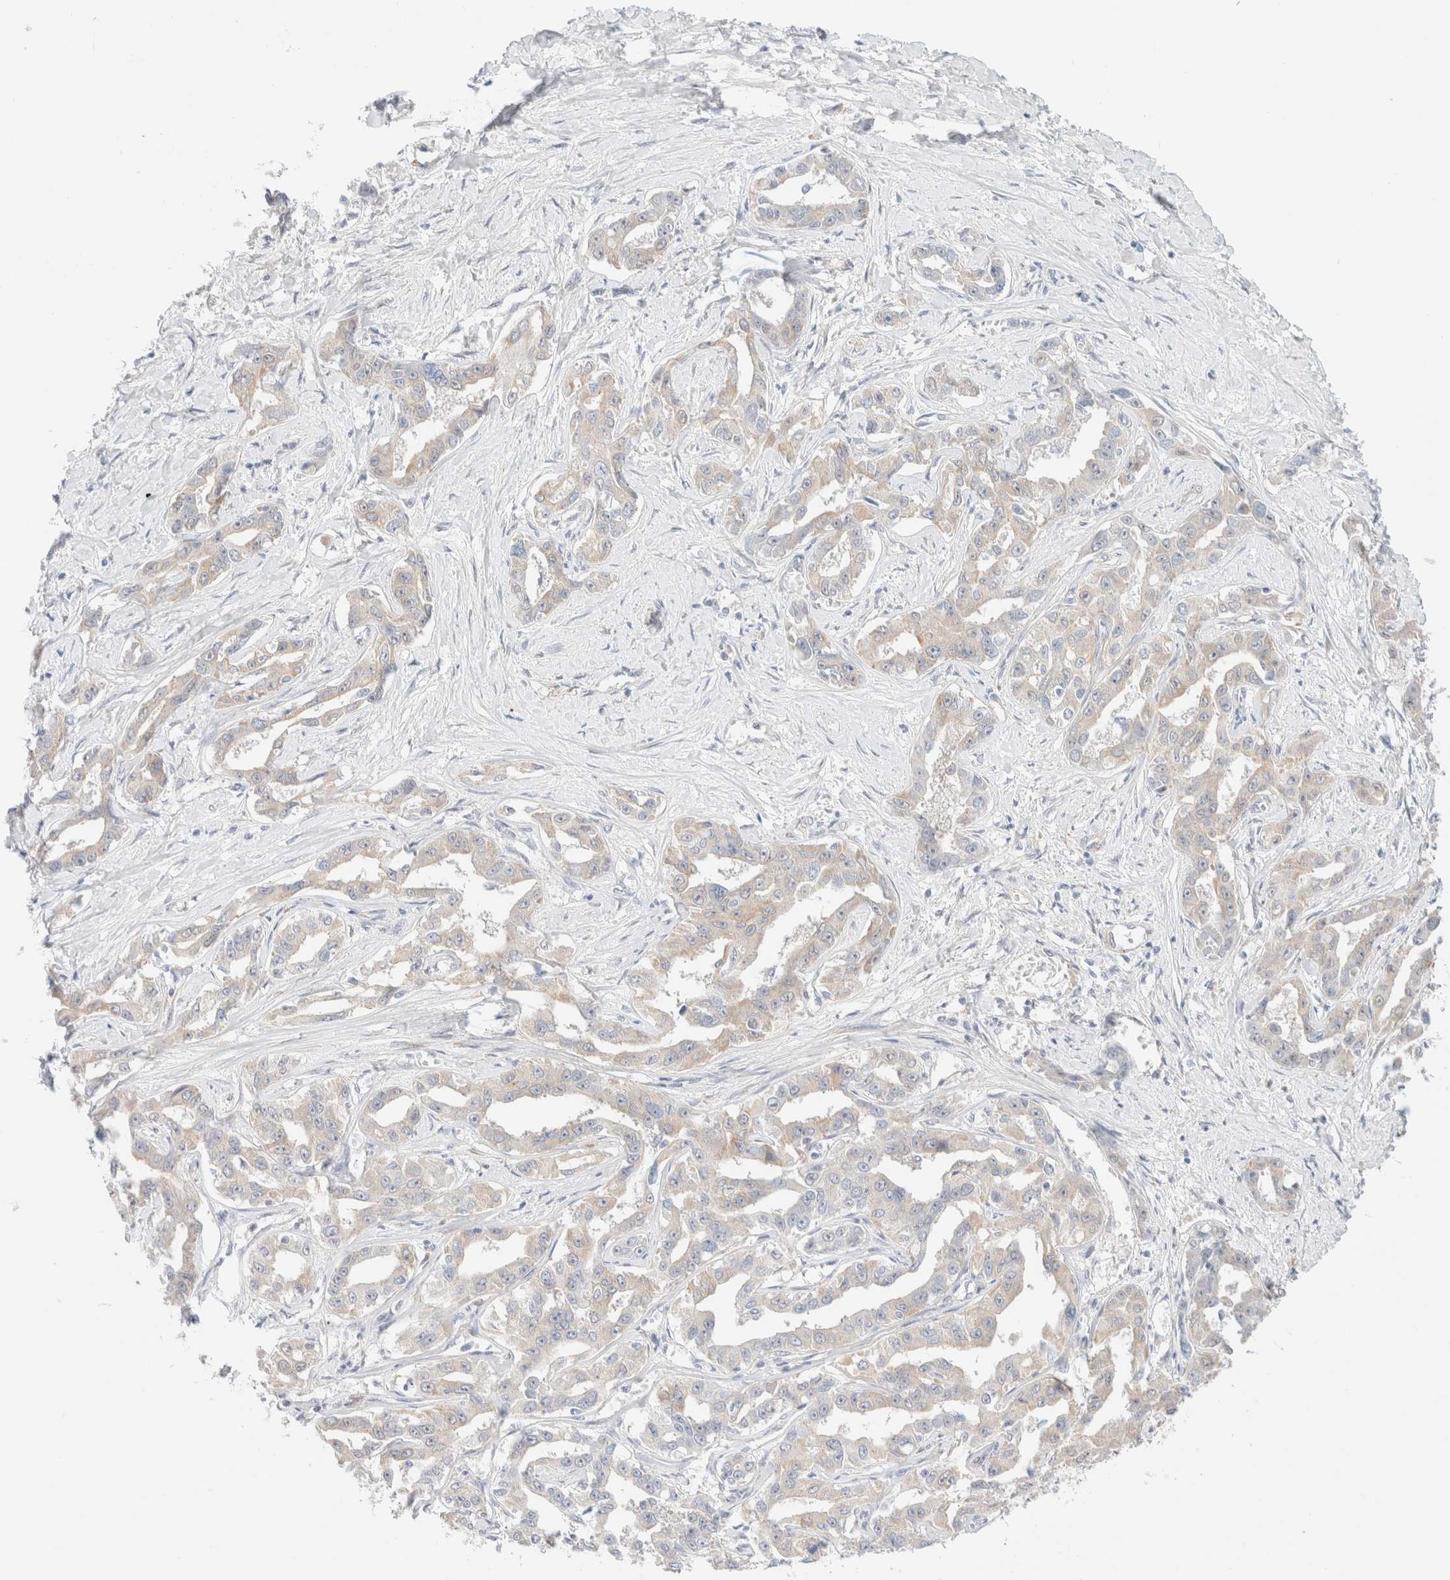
{"staining": {"intensity": "weak", "quantity": "<25%", "location": "cytoplasmic/membranous"}, "tissue": "liver cancer", "cell_type": "Tumor cells", "image_type": "cancer", "snomed": [{"axis": "morphology", "description": "Cholangiocarcinoma"}, {"axis": "topography", "description": "Liver"}], "caption": "High magnification brightfield microscopy of liver cancer stained with DAB (3,3'-diaminobenzidine) (brown) and counterstained with hematoxylin (blue): tumor cells show no significant staining. (DAB IHC with hematoxylin counter stain).", "gene": "UNC13B", "patient": {"sex": "male", "age": 59}}